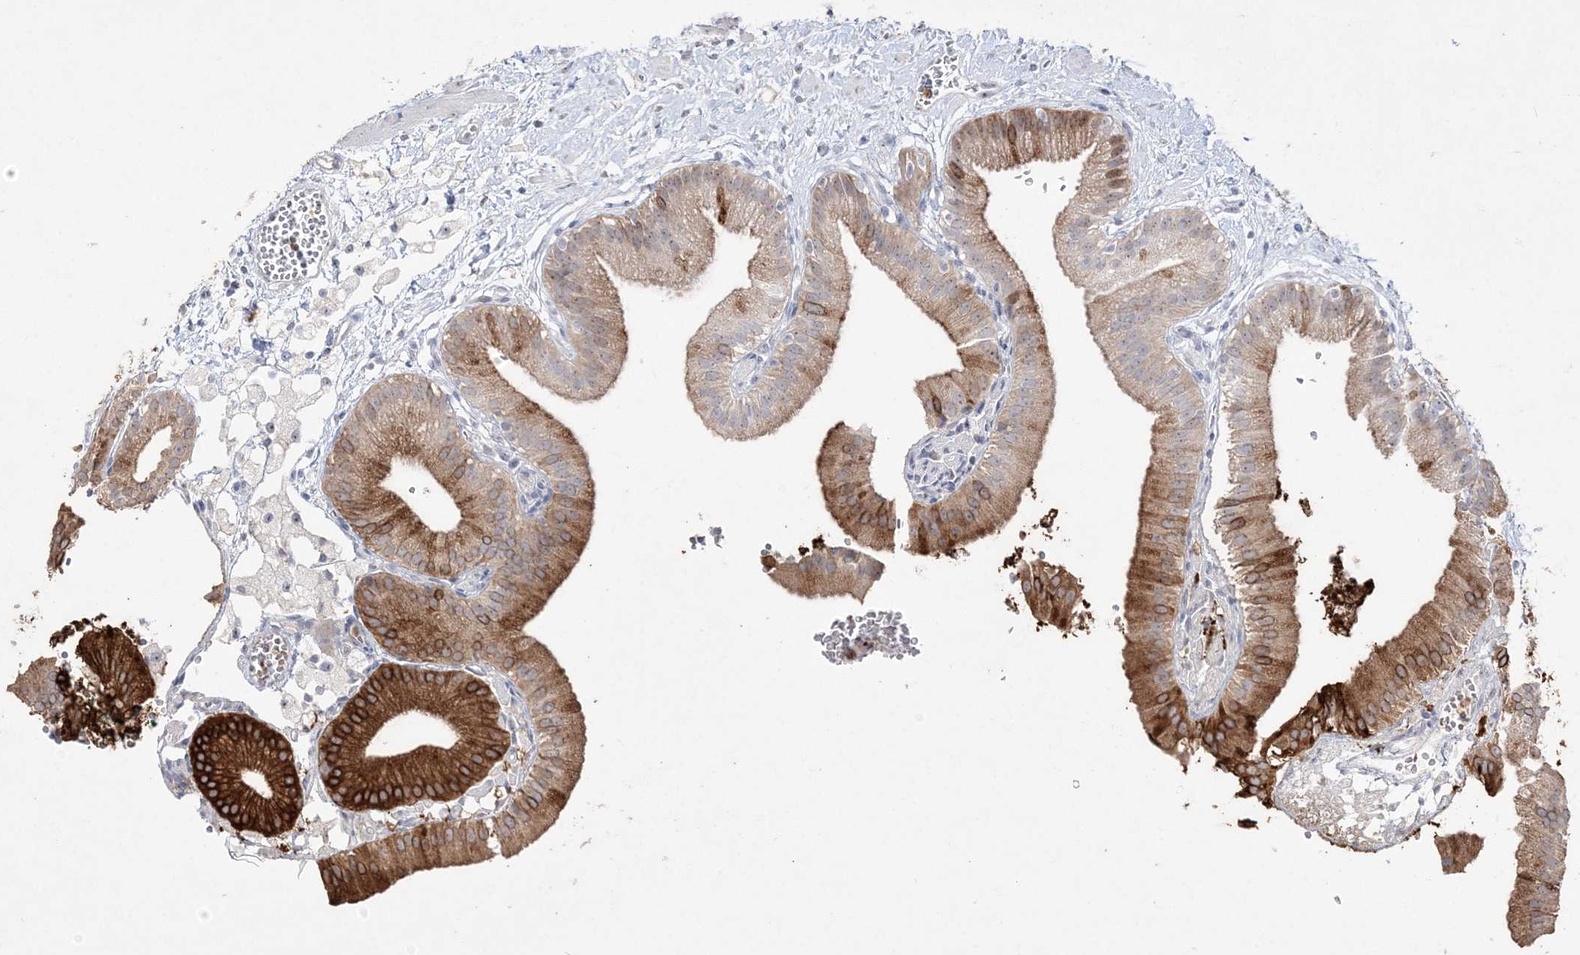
{"staining": {"intensity": "strong", "quantity": "<25%", "location": "cytoplasmic/membranous"}, "tissue": "gallbladder", "cell_type": "Glandular cells", "image_type": "normal", "snomed": [{"axis": "morphology", "description": "Normal tissue, NOS"}, {"axis": "topography", "description": "Gallbladder"}], "caption": "Immunohistochemistry (IHC) photomicrograph of unremarkable gallbladder: gallbladder stained using IHC displays medium levels of strong protein expression localized specifically in the cytoplasmic/membranous of glandular cells, appearing as a cytoplasmic/membranous brown color.", "gene": "NOP16", "patient": {"sex": "male", "age": 55}}